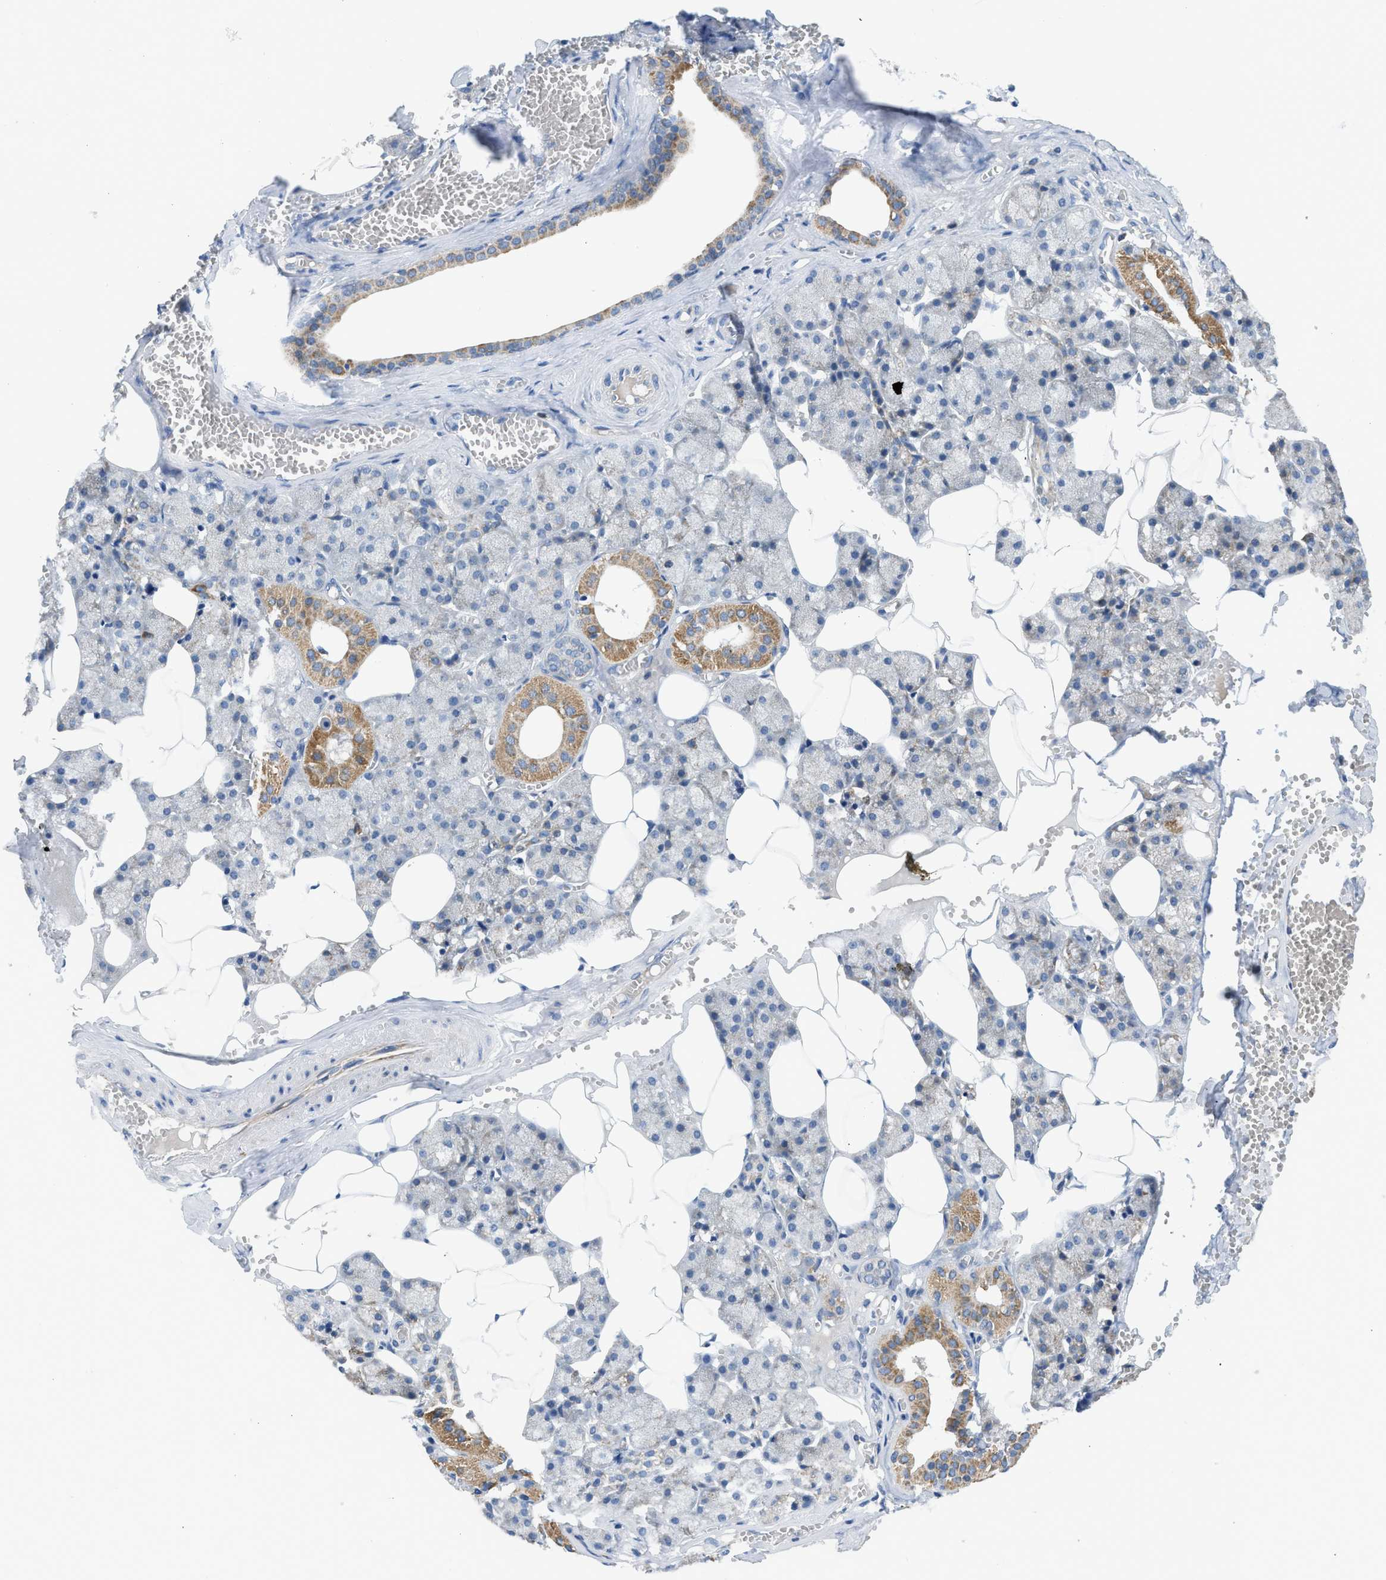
{"staining": {"intensity": "moderate", "quantity": "<25%", "location": "cytoplasmic/membranous"}, "tissue": "salivary gland", "cell_type": "Glandular cells", "image_type": "normal", "snomed": [{"axis": "morphology", "description": "Normal tissue, NOS"}, {"axis": "topography", "description": "Salivary gland"}], "caption": "DAB (3,3'-diaminobenzidine) immunohistochemical staining of benign human salivary gland displays moderate cytoplasmic/membranous protein positivity in approximately <25% of glandular cells. Immunohistochemistry stains the protein of interest in brown and the nuclei are stained blue.", "gene": "GOT2", "patient": {"sex": "male", "age": 62}}